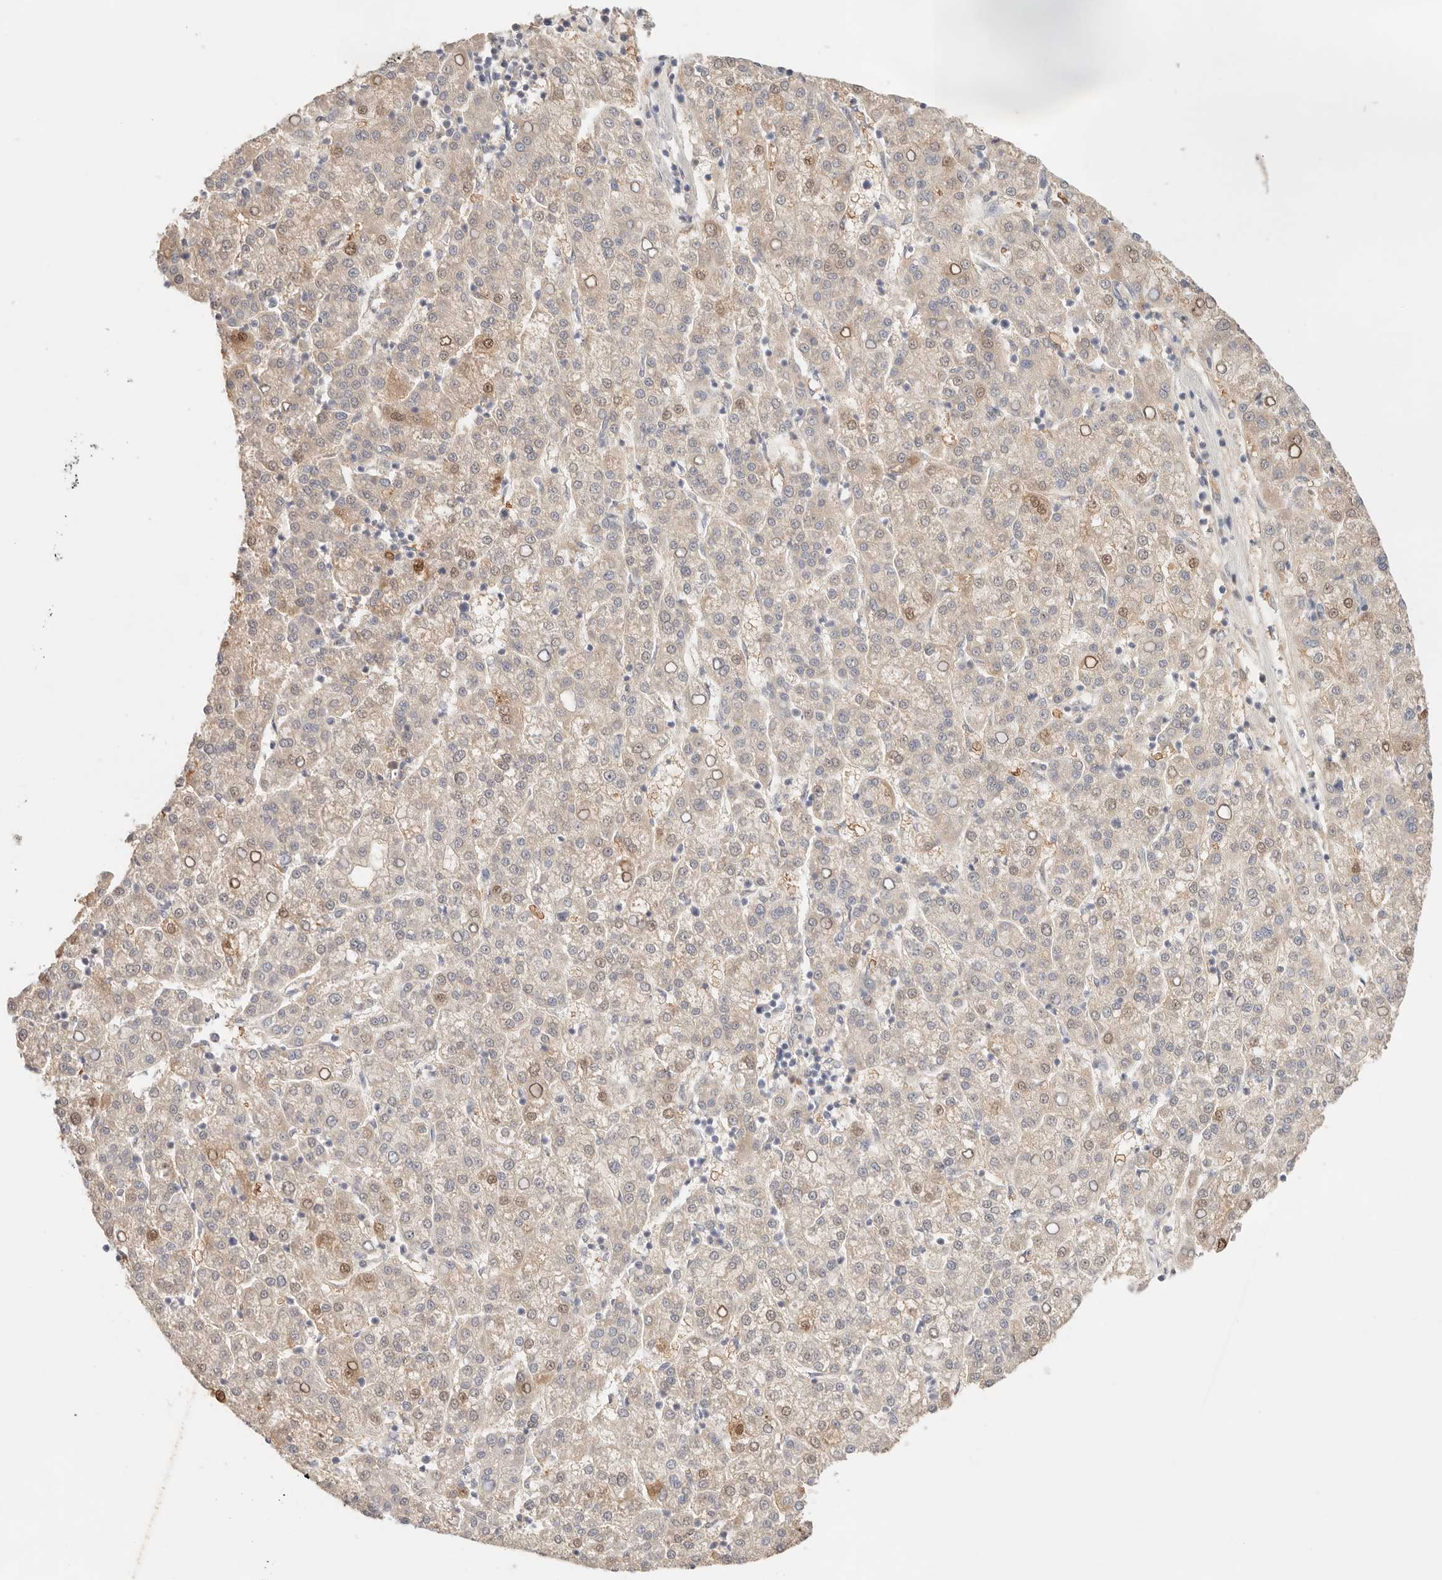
{"staining": {"intensity": "moderate", "quantity": "<25%", "location": "cytoplasmic/membranous,nuclear"}, "tissue": "liver cancer", "cell_type": "Tumor cells", "image_type": "cancer", "snomed": [{"axis": "morphology", "description": "Carcinoma, Hepatocellular, NOS"}, {"axis": "topography", "description": "Liver"}], "caption": "Moderate cytoplasmic/membranous and nuclear protein positivity is appreciated in approximately <25% of tumor cells in hepatocellular carcinoma (liver). The staining was performed using DAB to visualize the protein expression in brown, while the nuclei were stained in blue with hematoxylin (Magnification: 20x).", "gene": "SPHK1", "patient": {"sex": "female", "age": 58}}